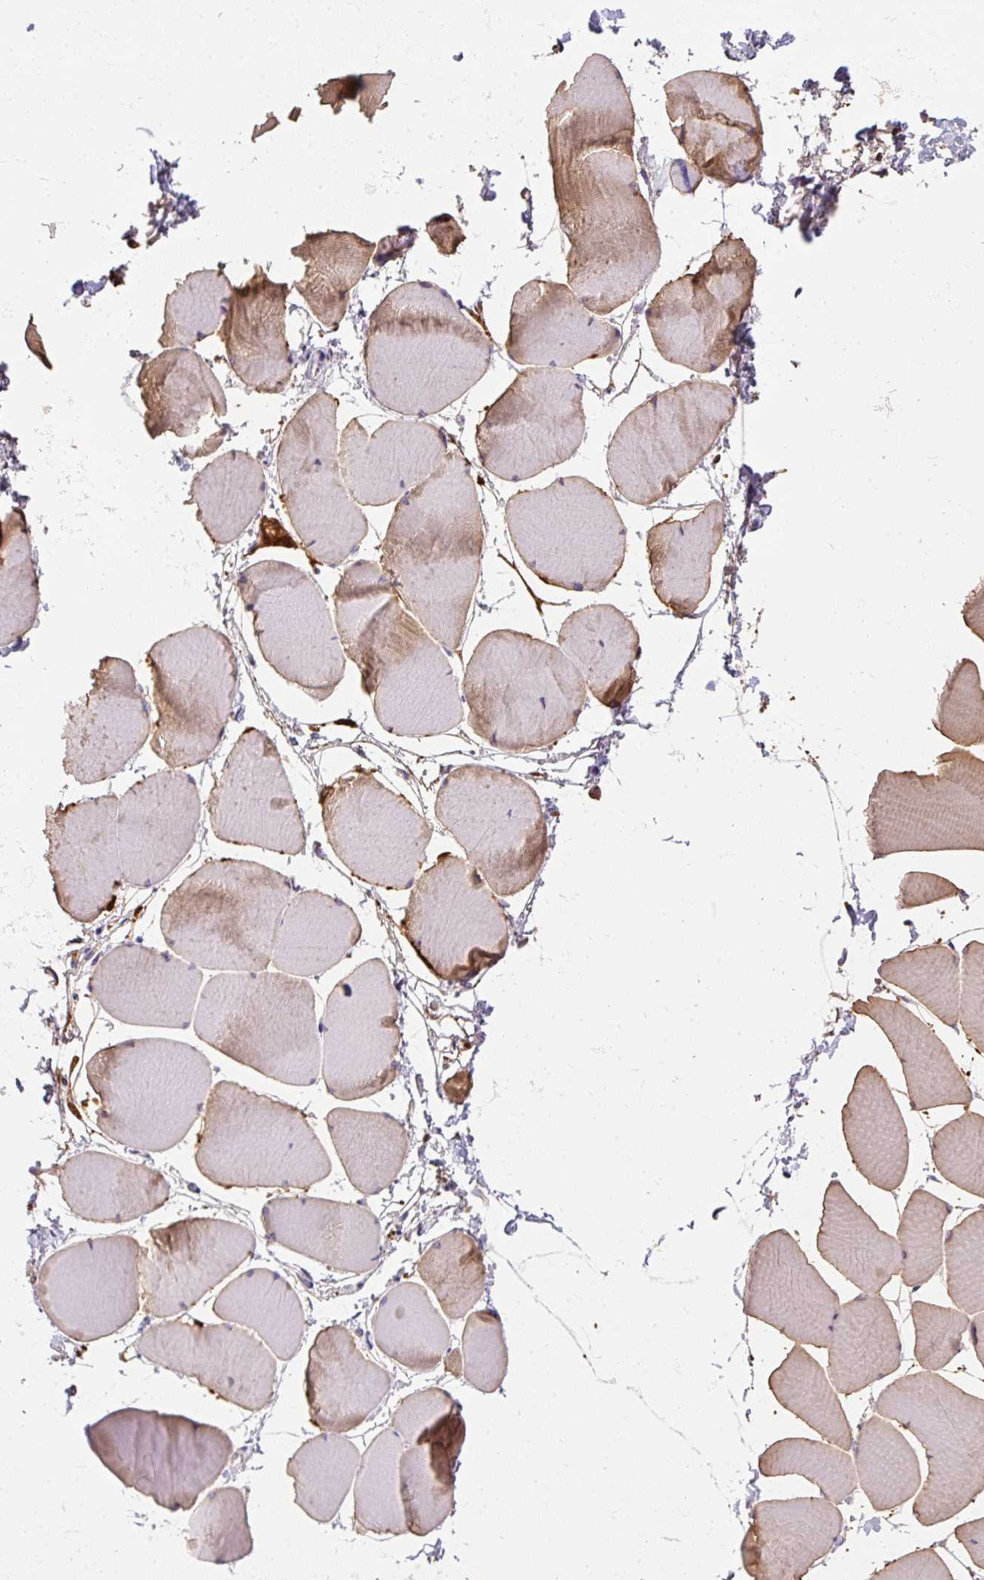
{"staining": {"intensity": "weak", "quantity": ">75%", "location": "cytoplasmic/membranous"}, "tissue": "skeletal muscle", "cell_type": "Myocytes", "image_type": "normal", "snomed": [{"axis": "morphology", "description": "Normal tissue, NOS"}, {"axis": "topography", "description": "Skeletal muscle"}], "caption": "Weak cytoplasmic/membranous positivity for a protein is present in approximately >75% of myocytes of unremarkable skeletal muscle using immunohistochemistry (IHC).", "gene": "SUSD5", "patient": {"sex": "male", "age": 25}}